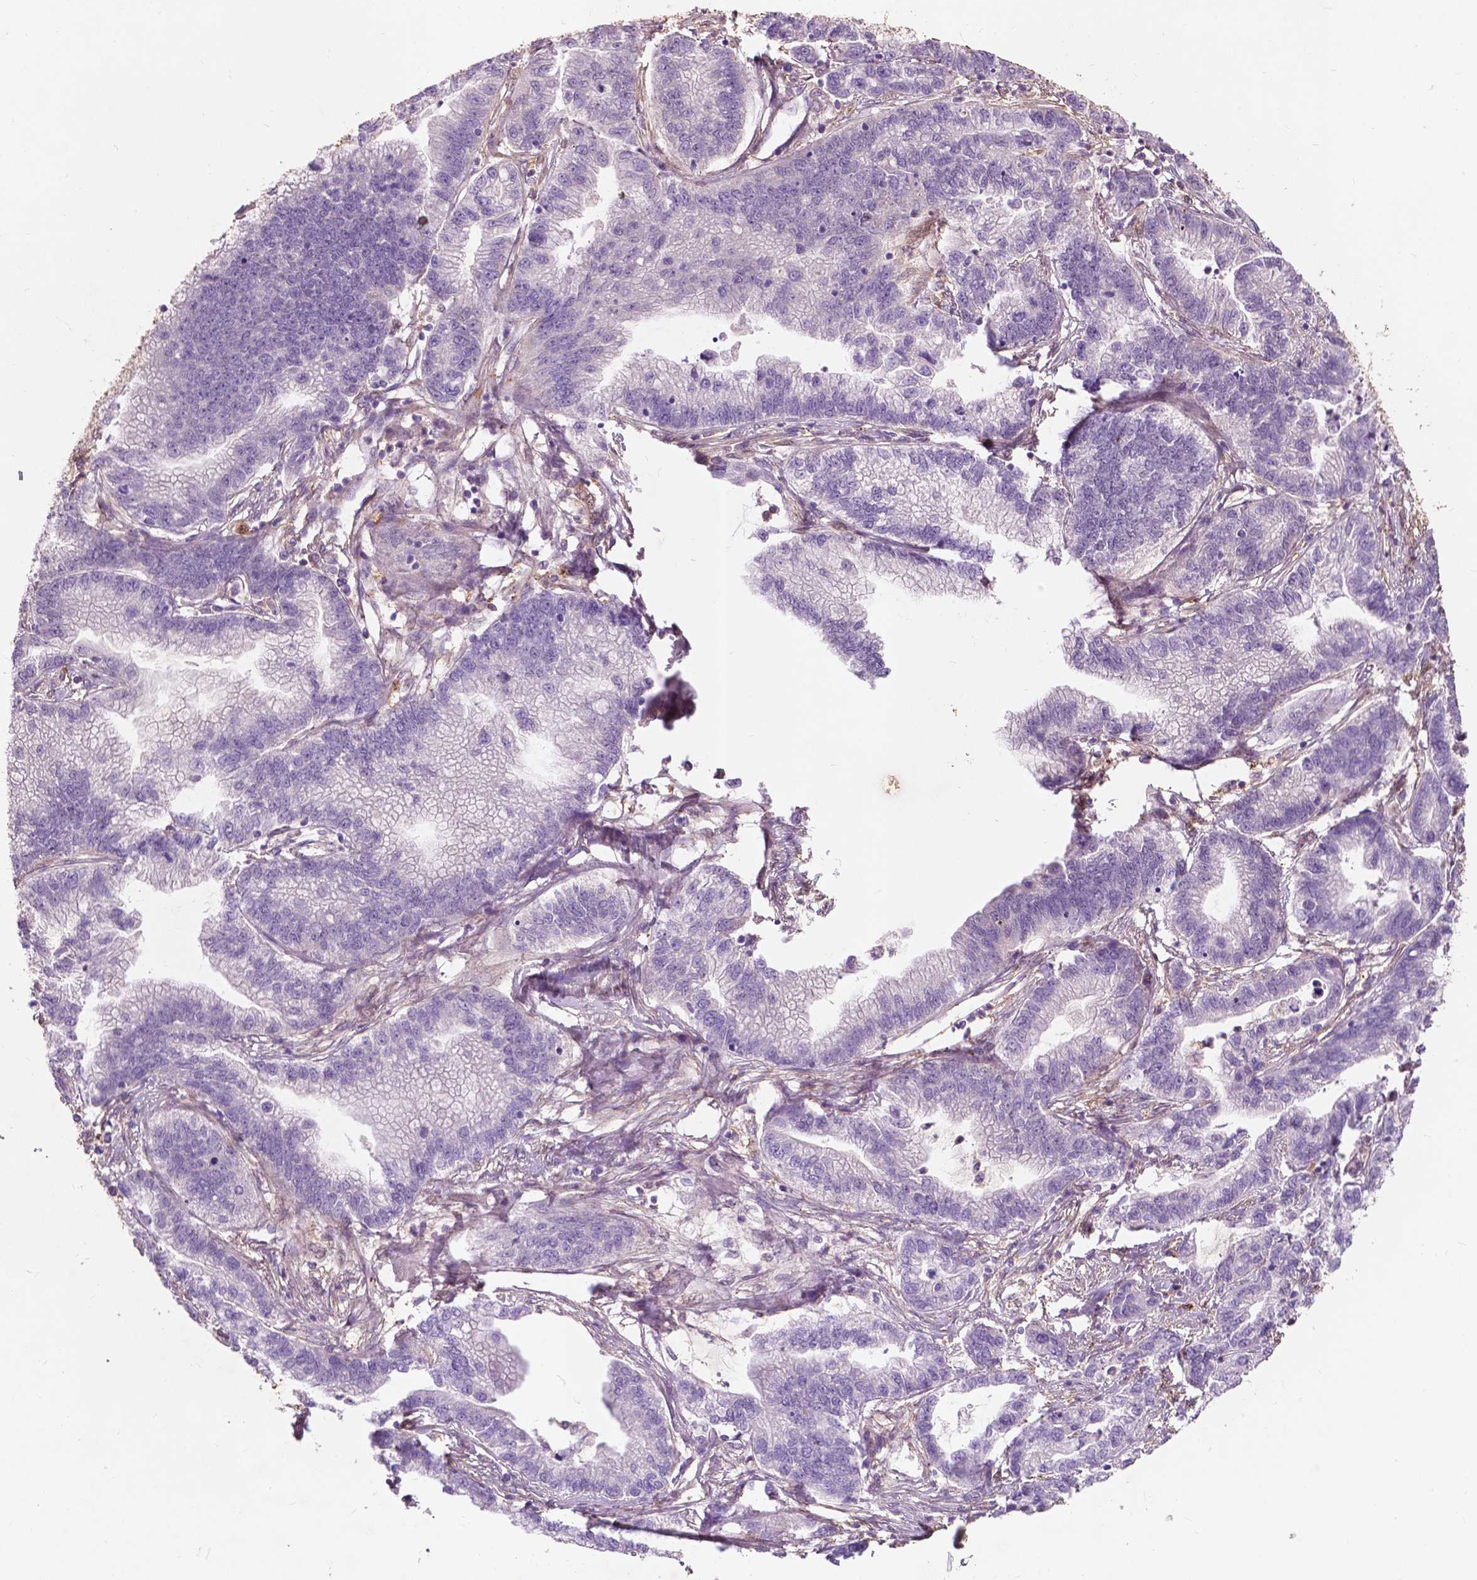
{"staining": {"intensity": "negative", "quantity": "none", "location": "none"}, "tissue": "stomach cancer", "cell_type": "Tumor cells", "image_type": "cancer", "snomed": [{"axis": "morphology", "description": "Adenocarcinoma, NOS"}, {"axis": "topography", "description": "Stomach"}], "caption": "Tumor cells show no significant protein positivity in stomach cancer (adenocarcinoma).", "gene": "GPR37", "patient": {"sex": "male", "age": 83}}